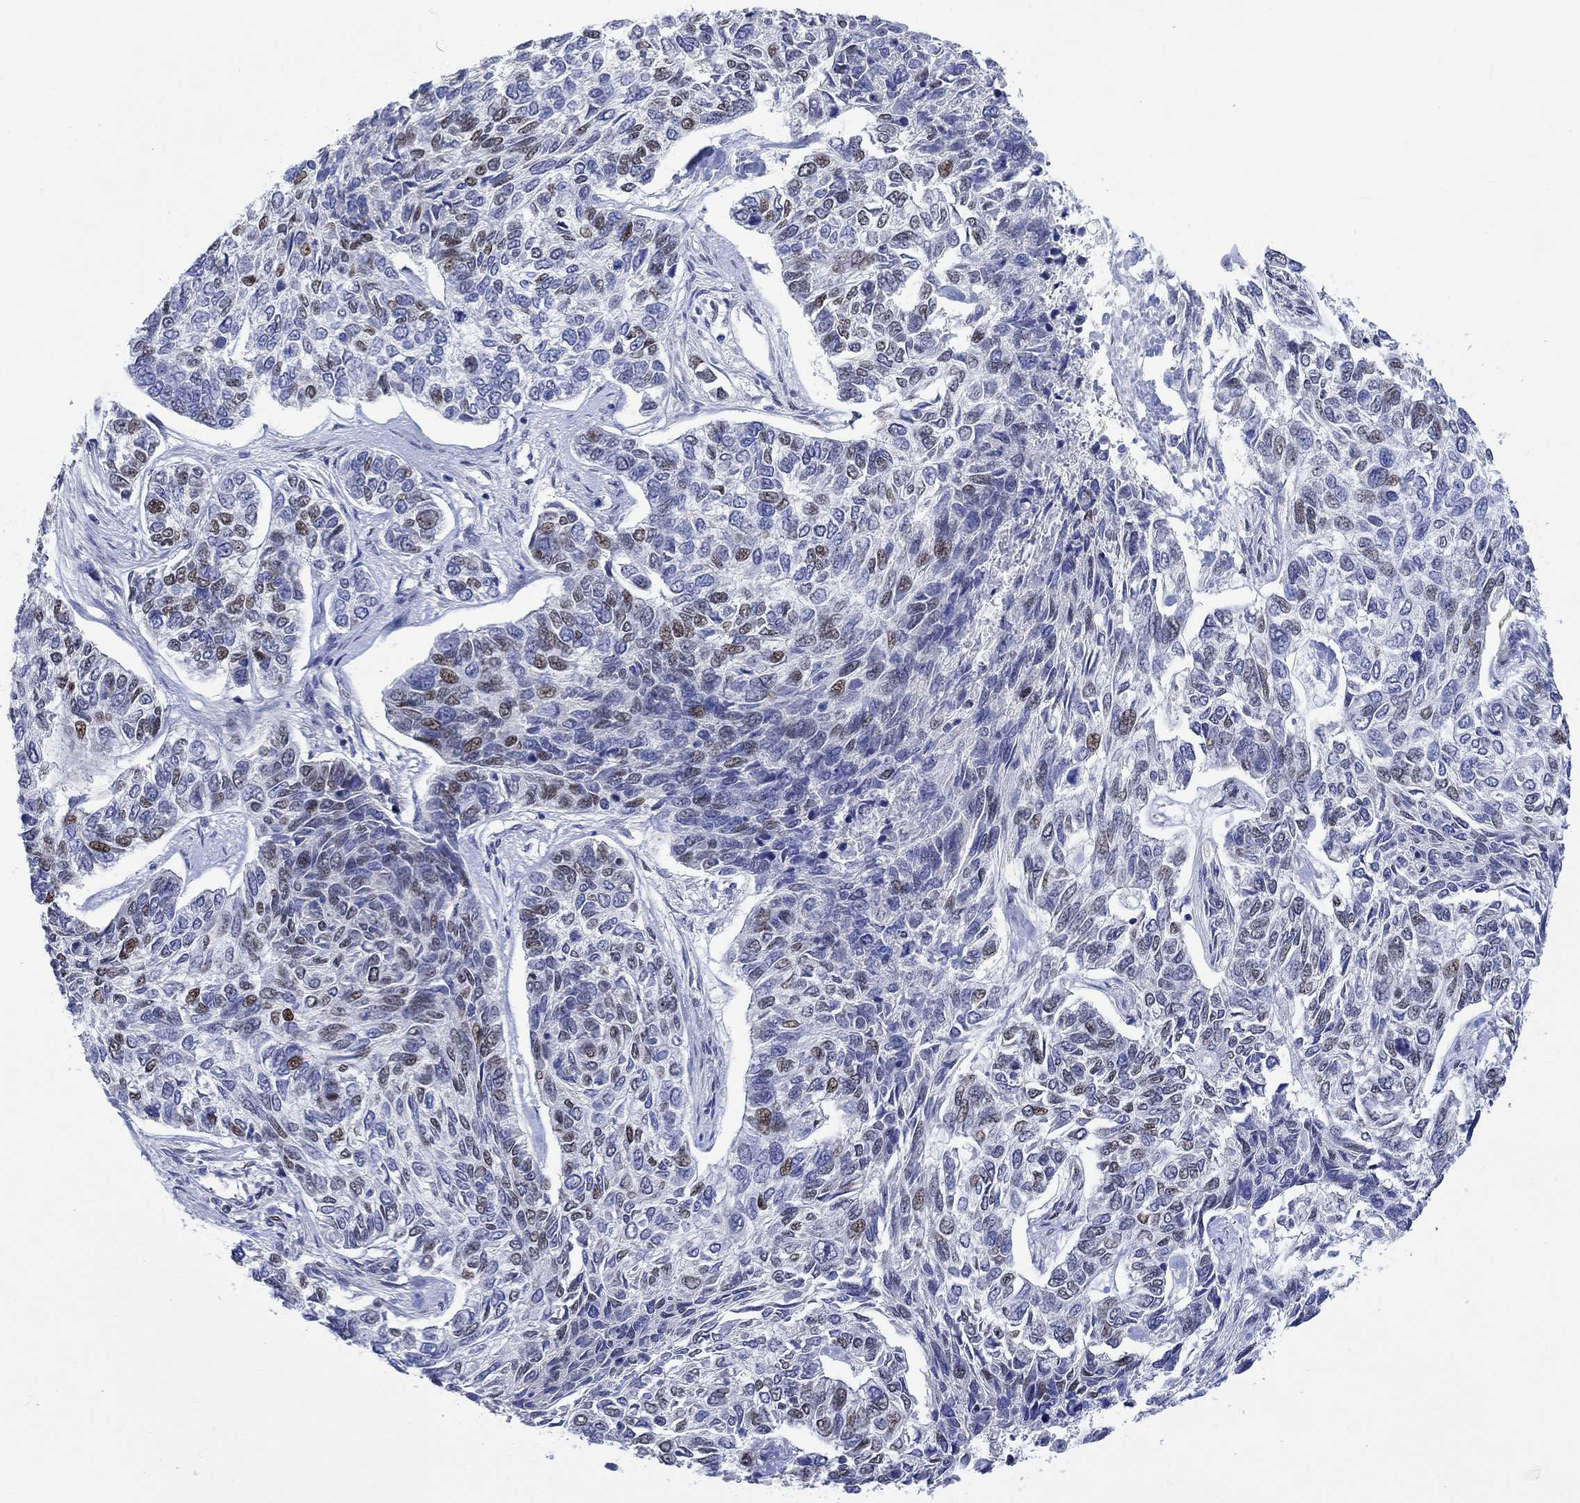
{"staining": {"intensity": "moderate", "quantity": "25%-75%", "location": "nuclear"}, "tissue": "skin cancer", "cell_type": "Tumor cells", "image_type": "cancer", "snomed": [{"axis": "morphology", "description": "Basal cell carcinoma"}, {"axis": "topography", "description": "Skin"}], "caption": "Tumor cells reveal moderate nuclear positivity in approximately 25%-75% of cells in skin cancer (basal cell carcinoma). (brown staining indicates protein expression, while blue staining denotes nuclei).", "gene": "DLK1", "patient": {"sex": "female", "age": 65}}